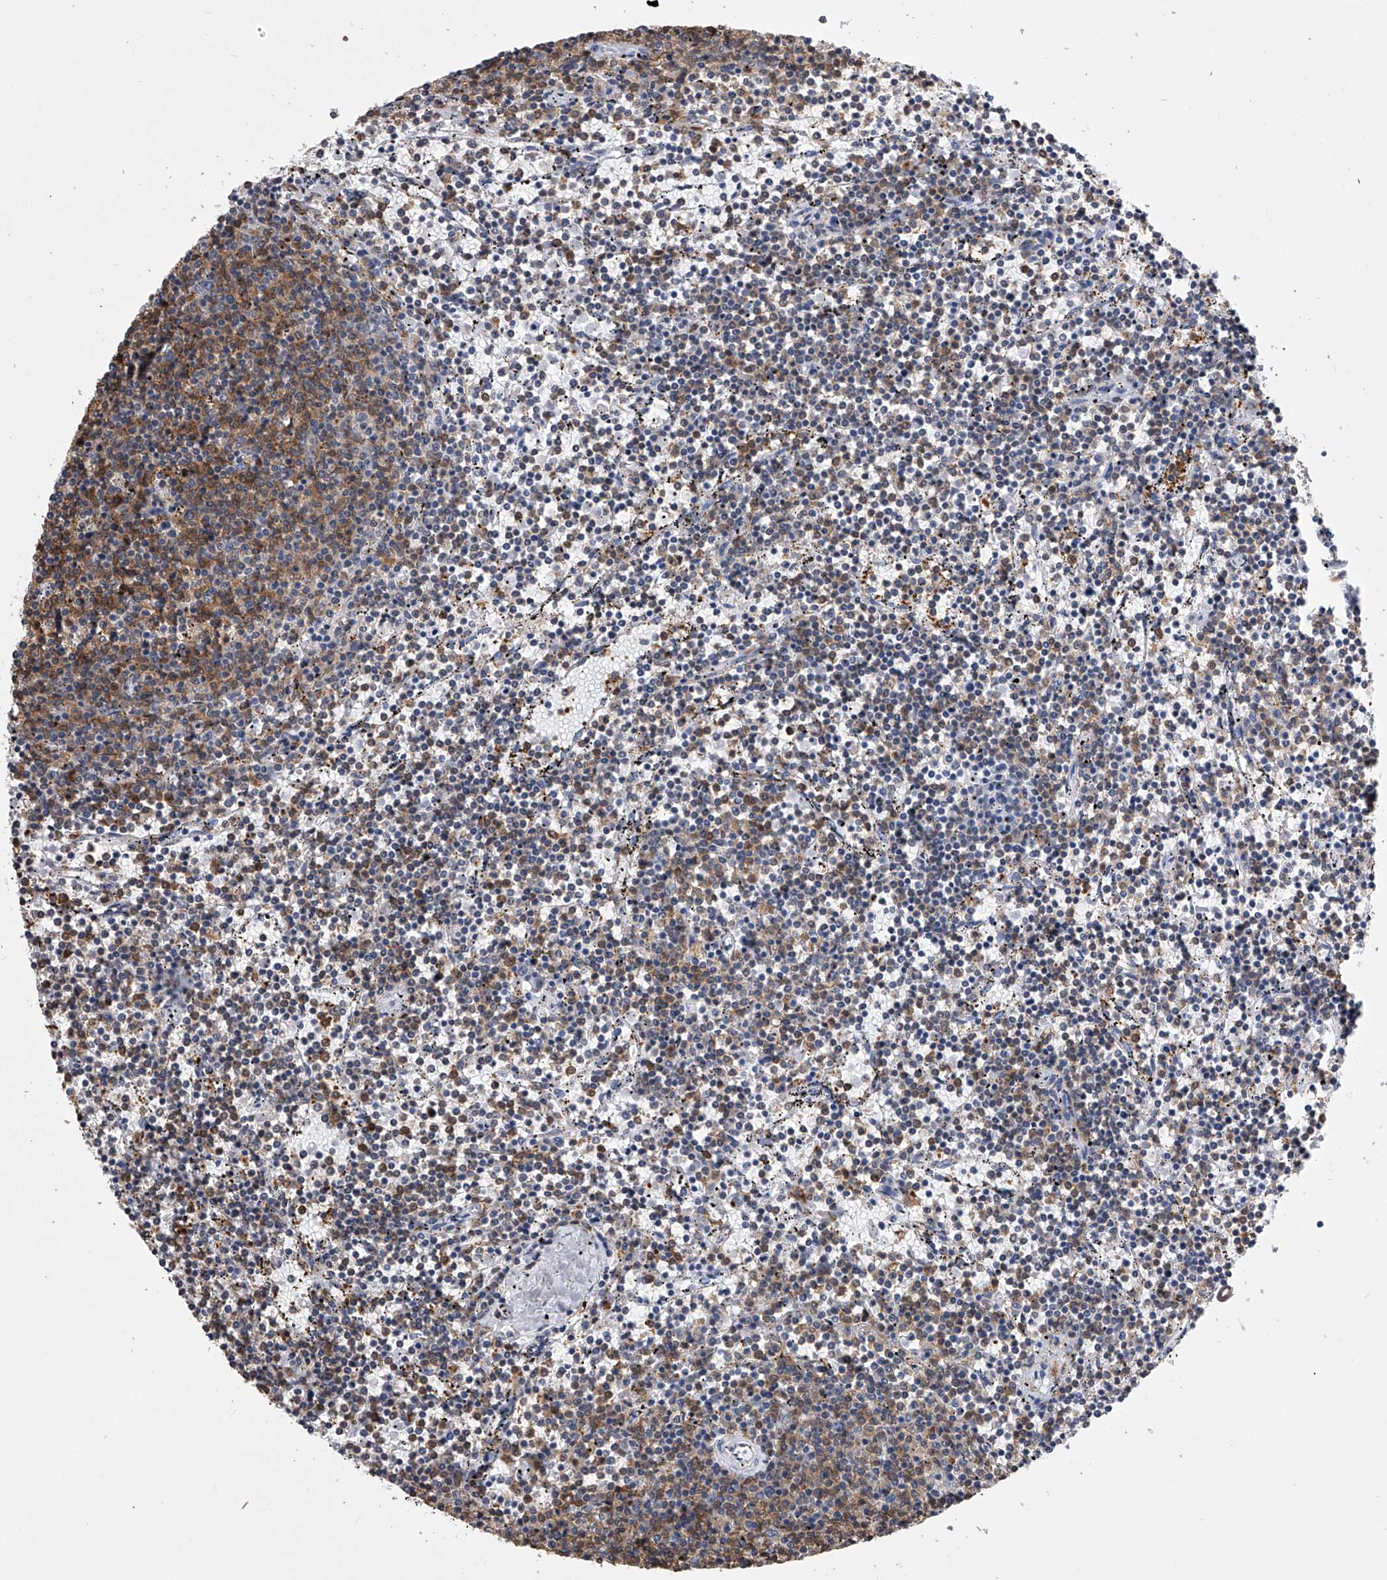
{"staining": {"intensity": "moderate", "quantity": "25%-75%", "location": "cytoplasmic/membranous"}, "tissue": "lymphoma", "cell_type": "Tumor cells", "image_type": "cancer", "snomed": [{"axis": "morphology", "description": "Malignant lymphoma, non-Hodgkin's type, Low grade"}, {"axis": "topography", "description": "Spleen"}], "caption": "Low-grade malignant lymphoma, non-Hodgkin's type stained with DAB IHC reveals medium levels of moderate cytoplasmic/membranous staining in approximately 25%-75% of tumor cells. Using DAB (3,3'-diaminobenzidine) (brown) and hematoxylin (blue) stains, captured at high magnification using brightfield microscopy.", "gene": "TASP1", "patient": {"sex": "female", "age": 50}}